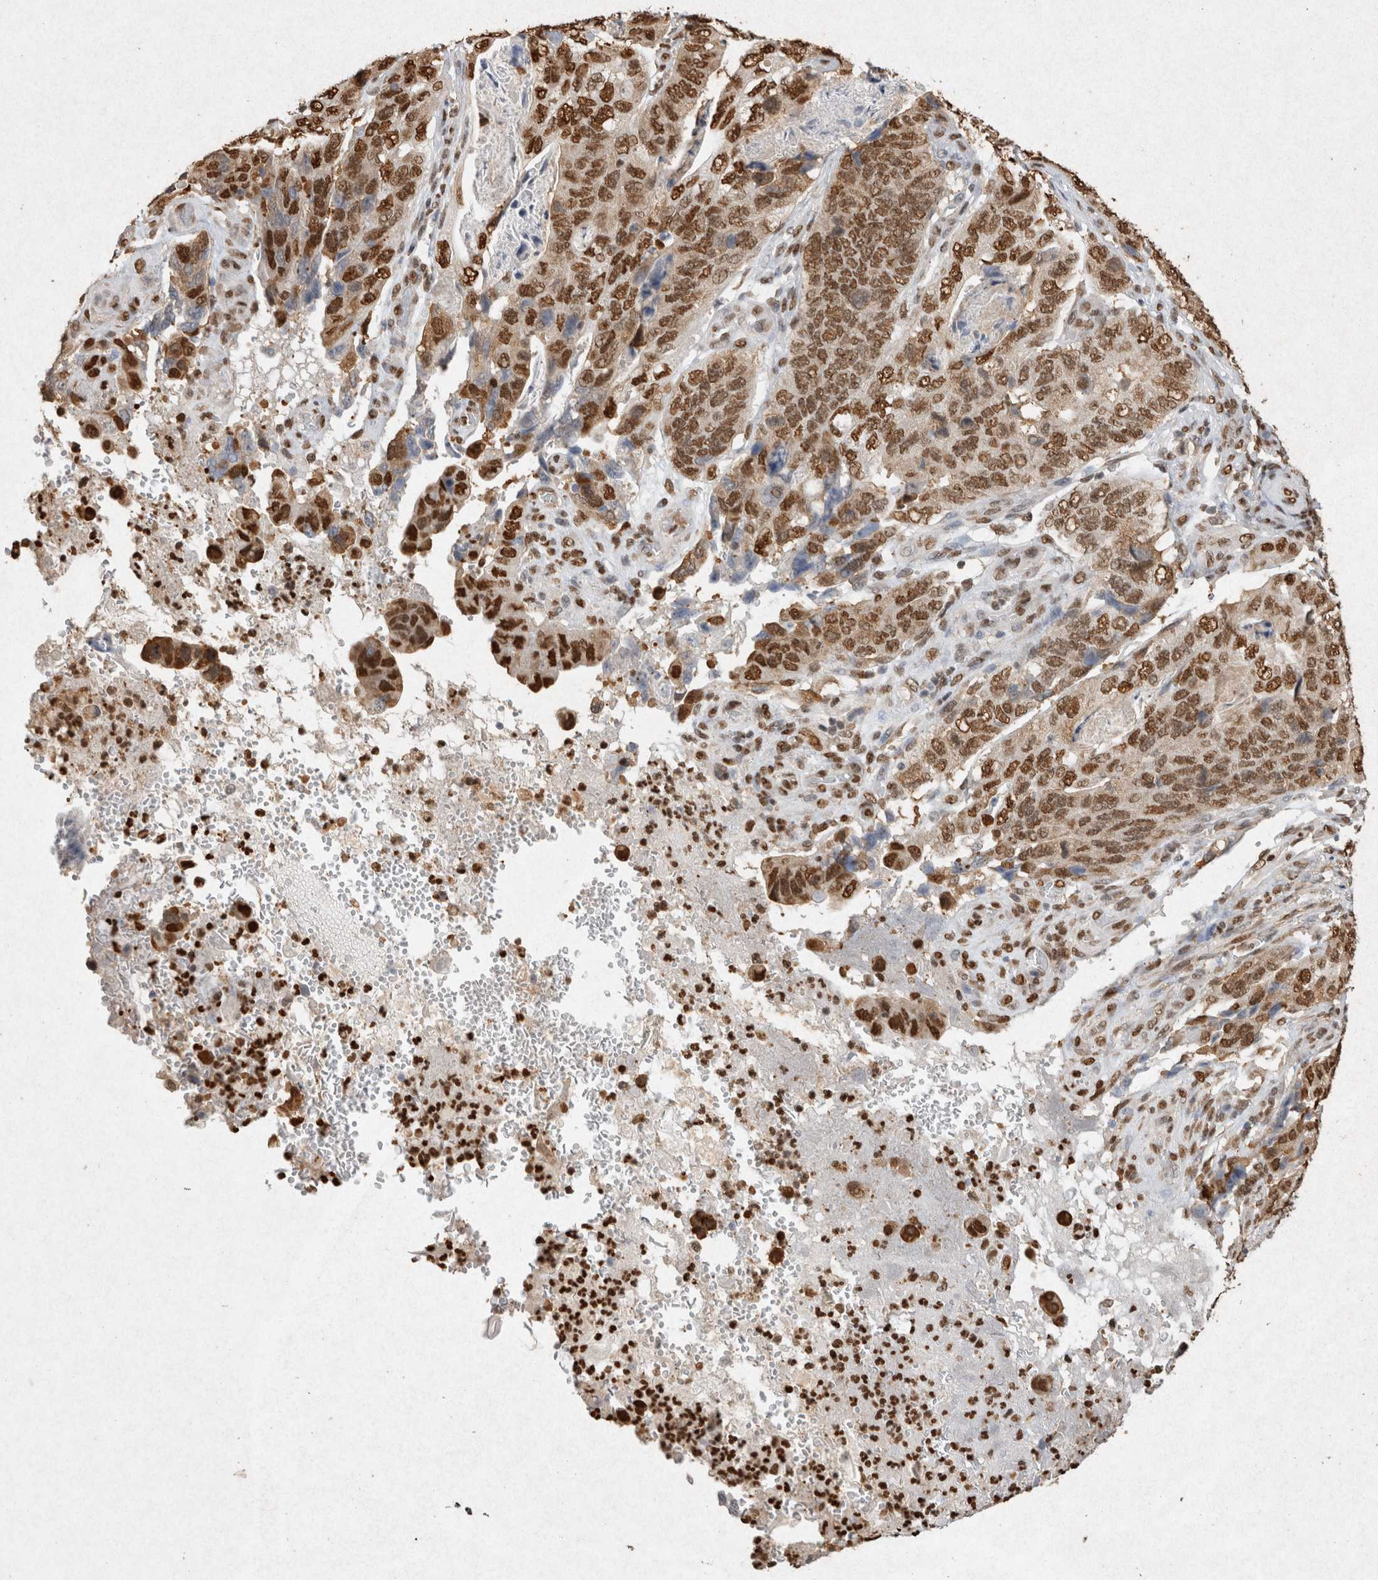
{"staining": {"intensity": "moderate", "quantity": ">75%", "location": "nuclear"}, "tissue": "stomach cancer", "cell_type": "Tumor cells", "image_type": "cancer", "snomed": [{"axis": "morphology", "description": "Adenocarcinoma, NOS"}, {"axis": "topography", "description": "Stomach"}], "caption": "About >75% of tumor cells in adenocarcinoma (stomach) display moderate nuclear protein positivity as visualized by brown immunohistochemical staining.", "gene": "HDGF", "patient": {"sex": "female", "age": 89}}